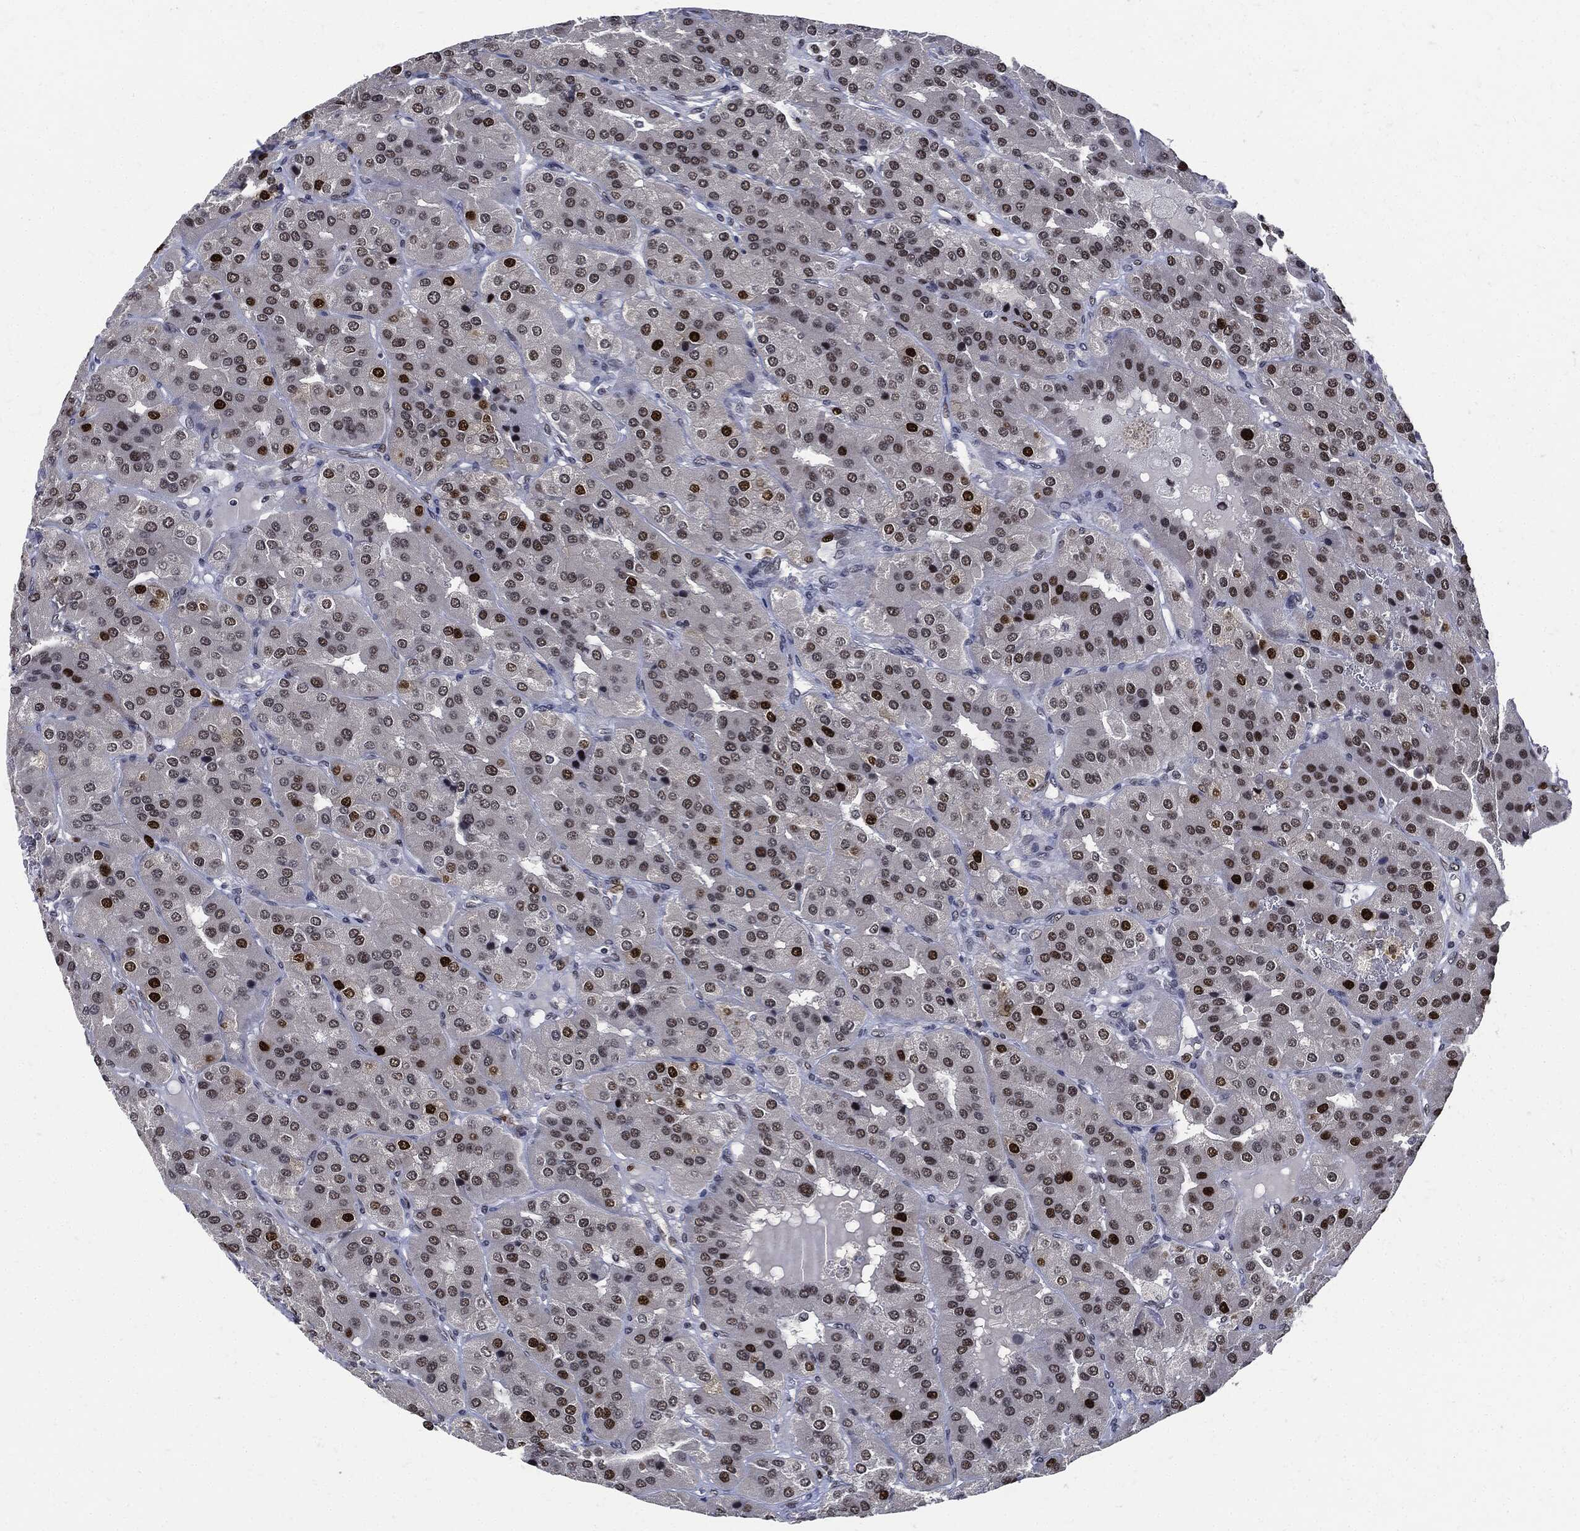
{"staining": {"intensity": "strong", "quantity": "<25%", "location": "nuclear"}, "tissue": "parathyroid gland", "cell_type": "Glandular cells", "image_type": "normal", "snomed": [{"axis": "morphology", "description": "Normal tissue, NOS"}, {"axis": "morphology", "description": "Adenoma, NOS"}, {"axis": "topography", "description": "Parathyroid gland"}], "caption": "Human parathyroid gland stained with a protein marker exhibits strong staining in glandular cells.", "gene": "PCNA", "patient": {"sex": "female", "age": 86}}